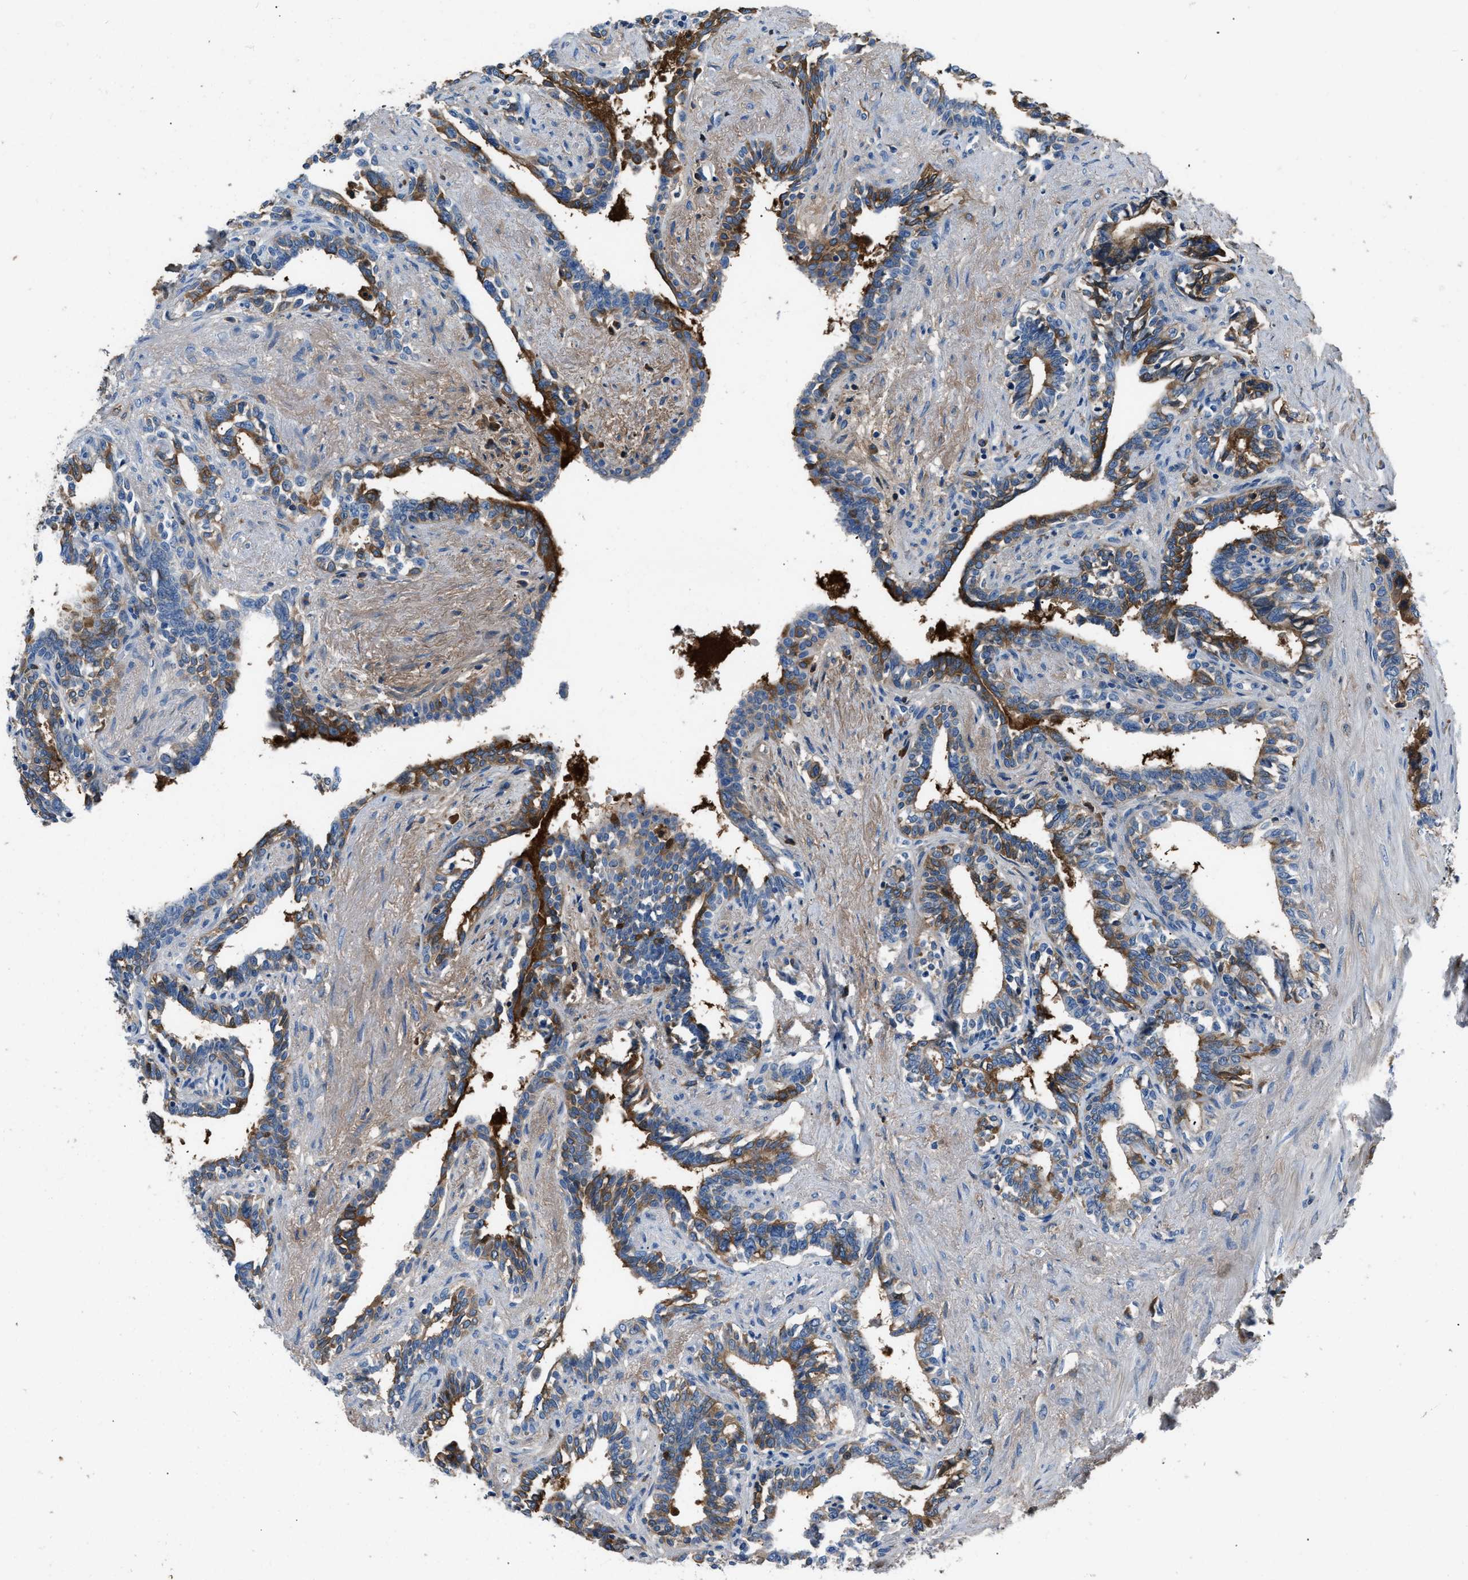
{"staining": {"intensity": "moderate", "quantity": "25%-75%", "location": "cytoplasmic/membranous"}, "tissue": "seminal vesicle", "cell_type": "Glandular cells", "image_type": "normal", "snomed": [{"axis": "morphology", "description": "Normal tissue, NOS"}, {"axis": "morphology", "description": "Adenocarcinoma, High grade"}, {"axis": "topography", "description": "Prostate"}, {"axis": "topography", "description": "Seminal veicle"}], "caption": "Moderate cytoplasmic/membranous staining is present in approximately 25%-75% of glandular cells in normal seminal vesicle.", "gene": "STC1", "patient": {"sex": "male", "age": 55}}